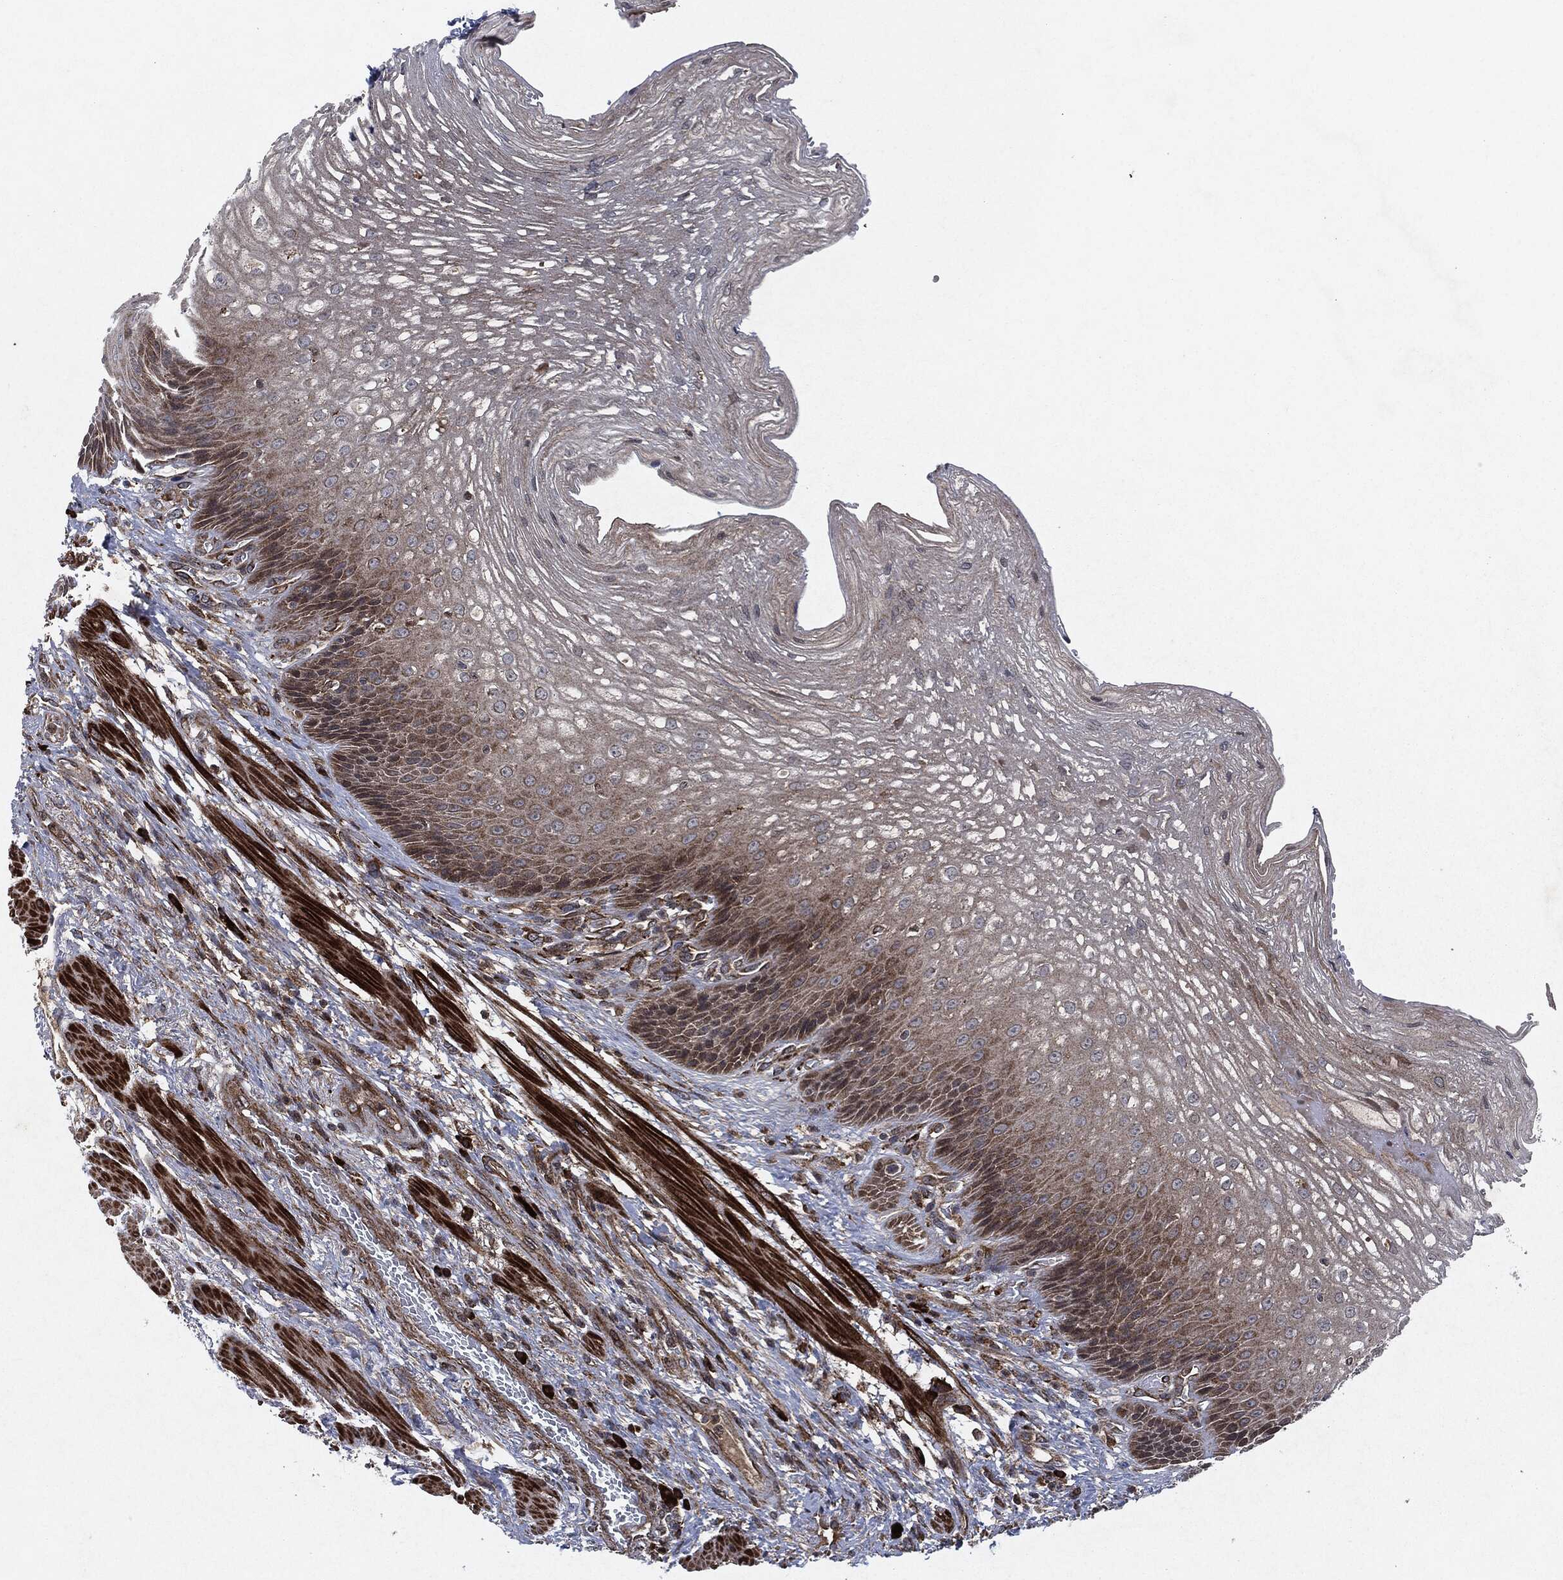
{"staining": {"intensity": "moderate", "quantity": "25%-75%", "location": "cytoplasmic/membranous"}, "tissue": "esophagus", "cell_type": "Squamous epithelial cells", "image_type": "normal", "snomed": [{"axis": "morphology", "description": "Normal tissue, NOS"}, {"axis": "topography", "description": "Esophagus"}], "caption": "This is a photomicrograph of immunohistochemistry staining of unremarkable esophagus, which shows moderate positivity in the cytoplasmic/membranous of squamous epithelial cells.", "gene": "RAF1", "patient": {"sex": "male", "age": 63}}